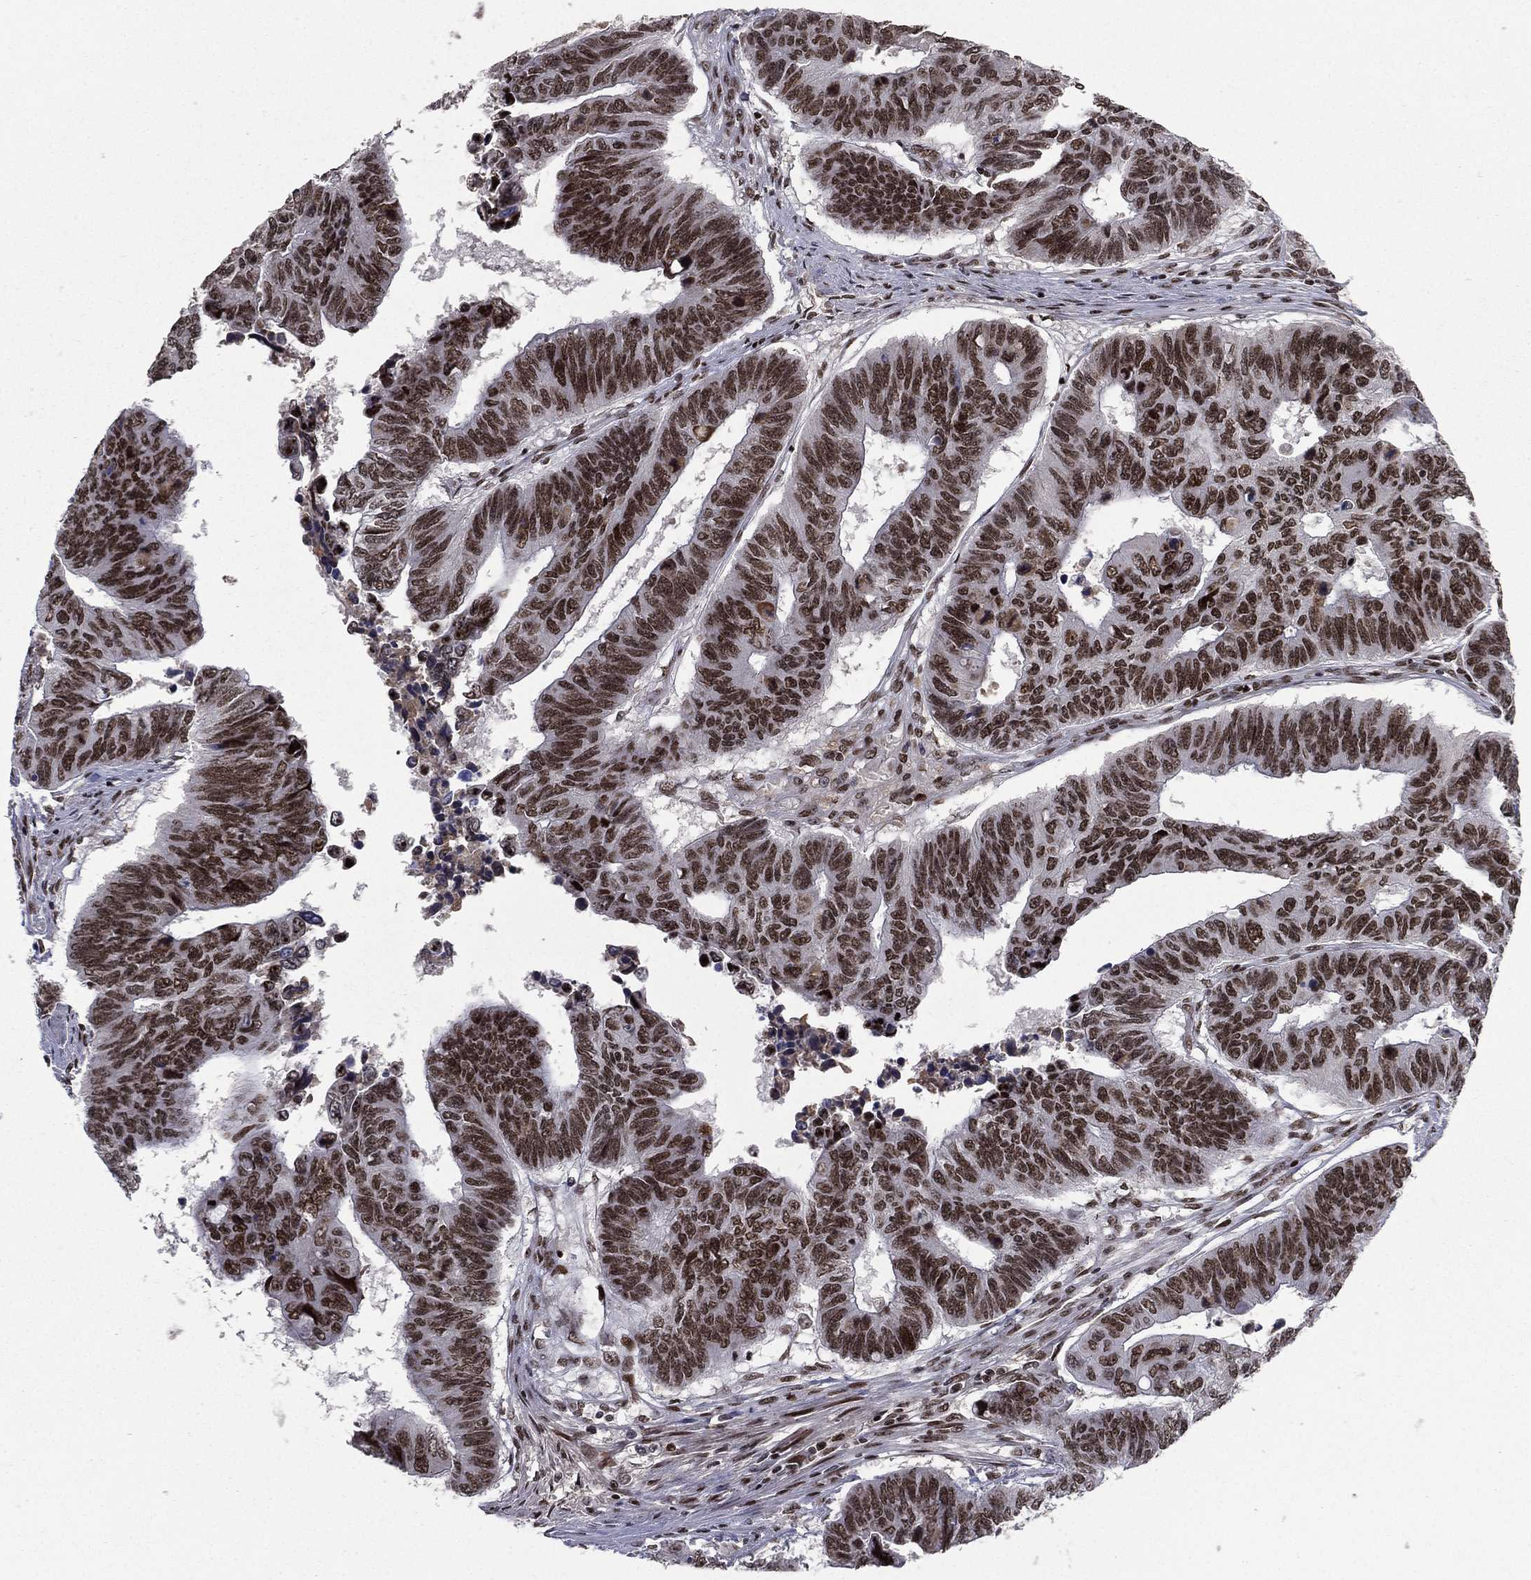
{"staining": {"intensity": "strong", "quantity": ">75%", "location": "nuclear"}, "tissue": "colorectal cancer", "cell_type": "Tumor cells", "image_type": "cancer", "snomed": [{"axis": "morphology", "description": "Adenocarcinoma, NOS"}, {"axis": "topography", "description": "Rectum"}], "caption": "Immunohistochemical staining of colorectal adenocarcinoma displays high levels of strong nuclear staining in approximately >75% of tumor cells.", "gene": "RTF1", "patient": {"sex": "female", "age": 85}}